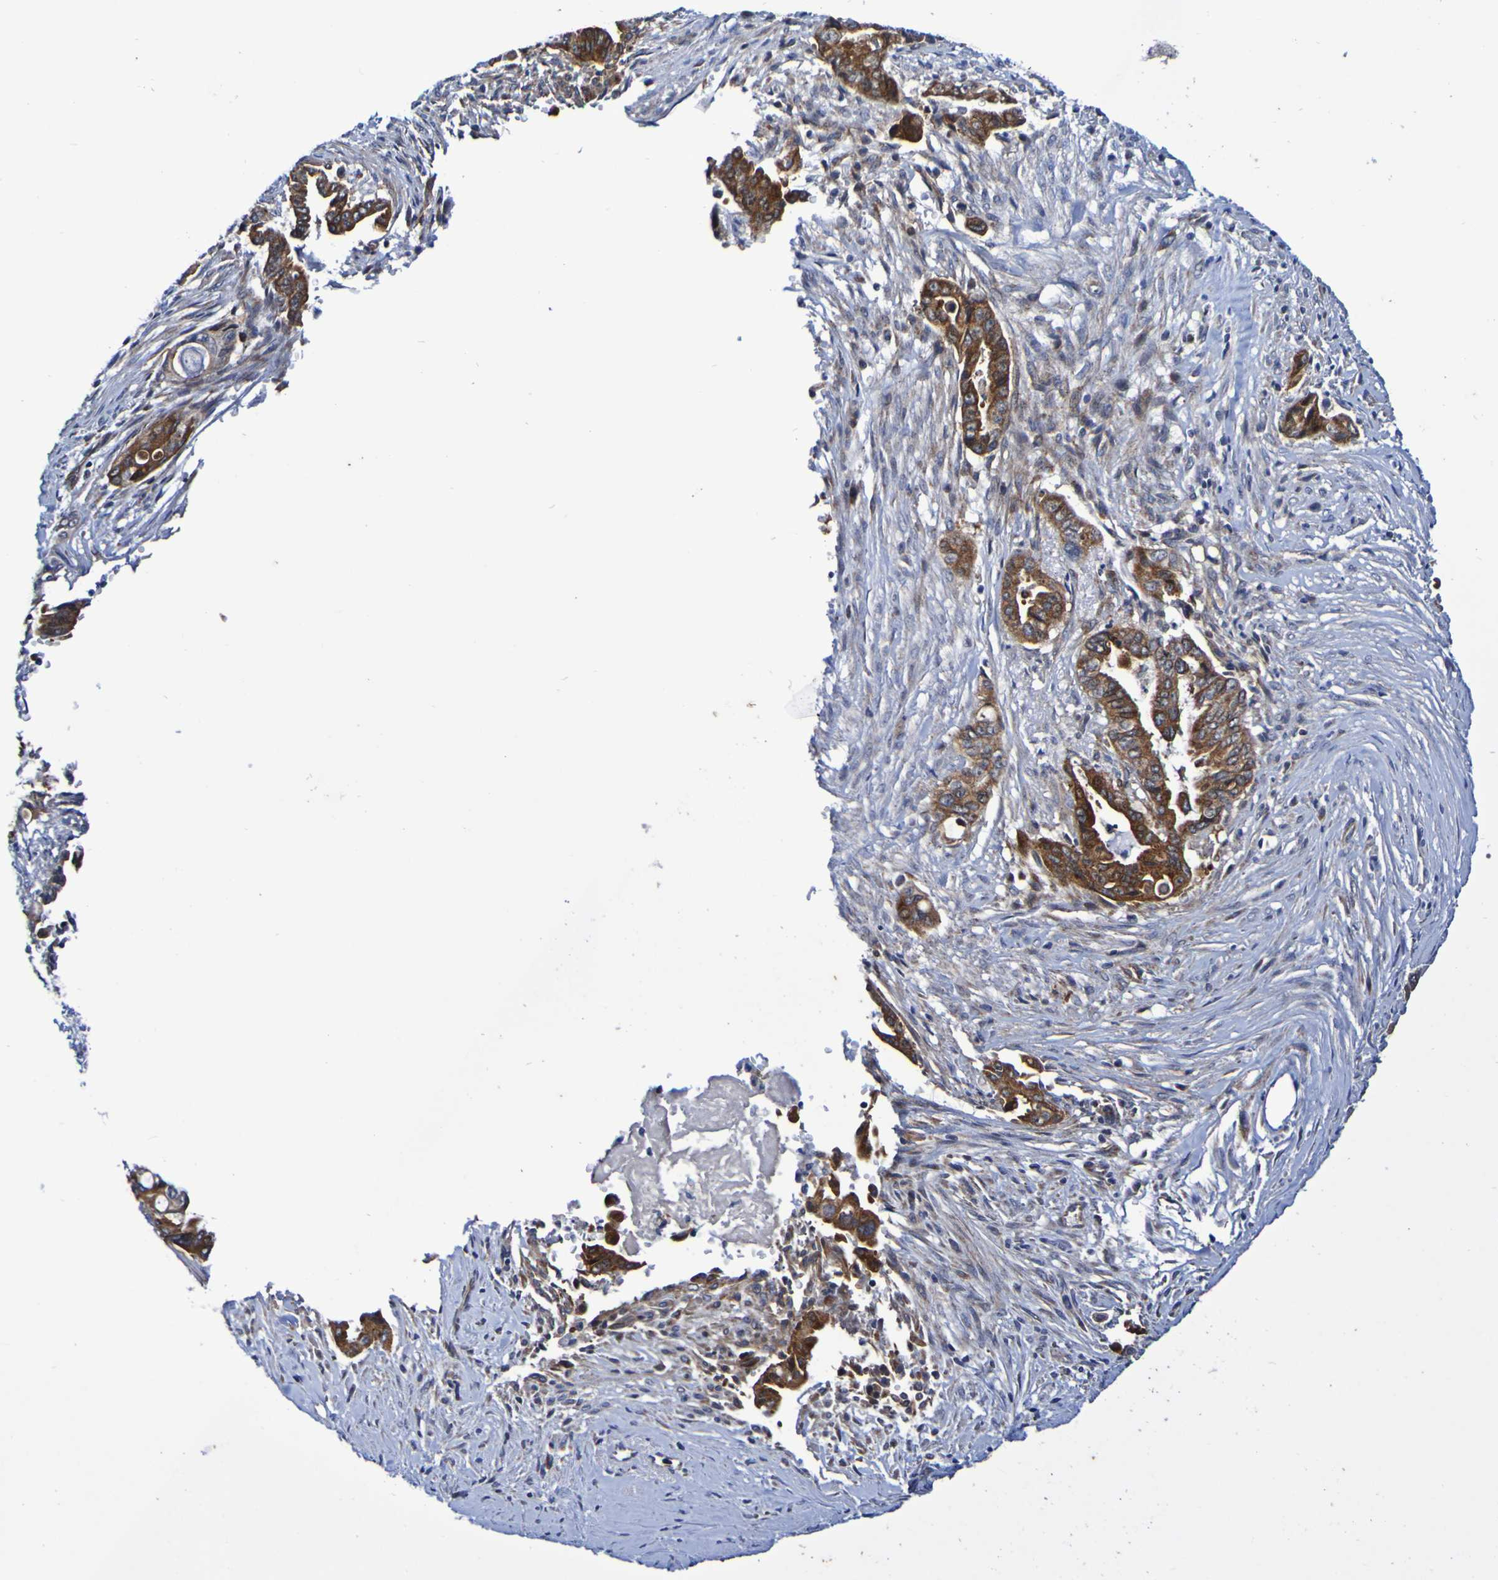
{"staining": {"intensity": "strong", "quantity": ">75%", "location": "cytoplasmic/membranous"}, "tissue": "pancreatic cancer", "cell_type": "Tumor cells", "image_type": "cancer", "snomed": [{"axis": "morphology", "description": "Adenocarcinoma, NOS"}, {"axis": "topography", "description": "Pancreas"}], "caption": "Pancreatic cancer stained for a protein displays strong cytoplasmic/membranous positivity in tumor cells. (DAB IHC, brown staining for protein, blue staining for nuclei).", "gene": "GJB1", "patient": {"sex": "male", "age": 70}}